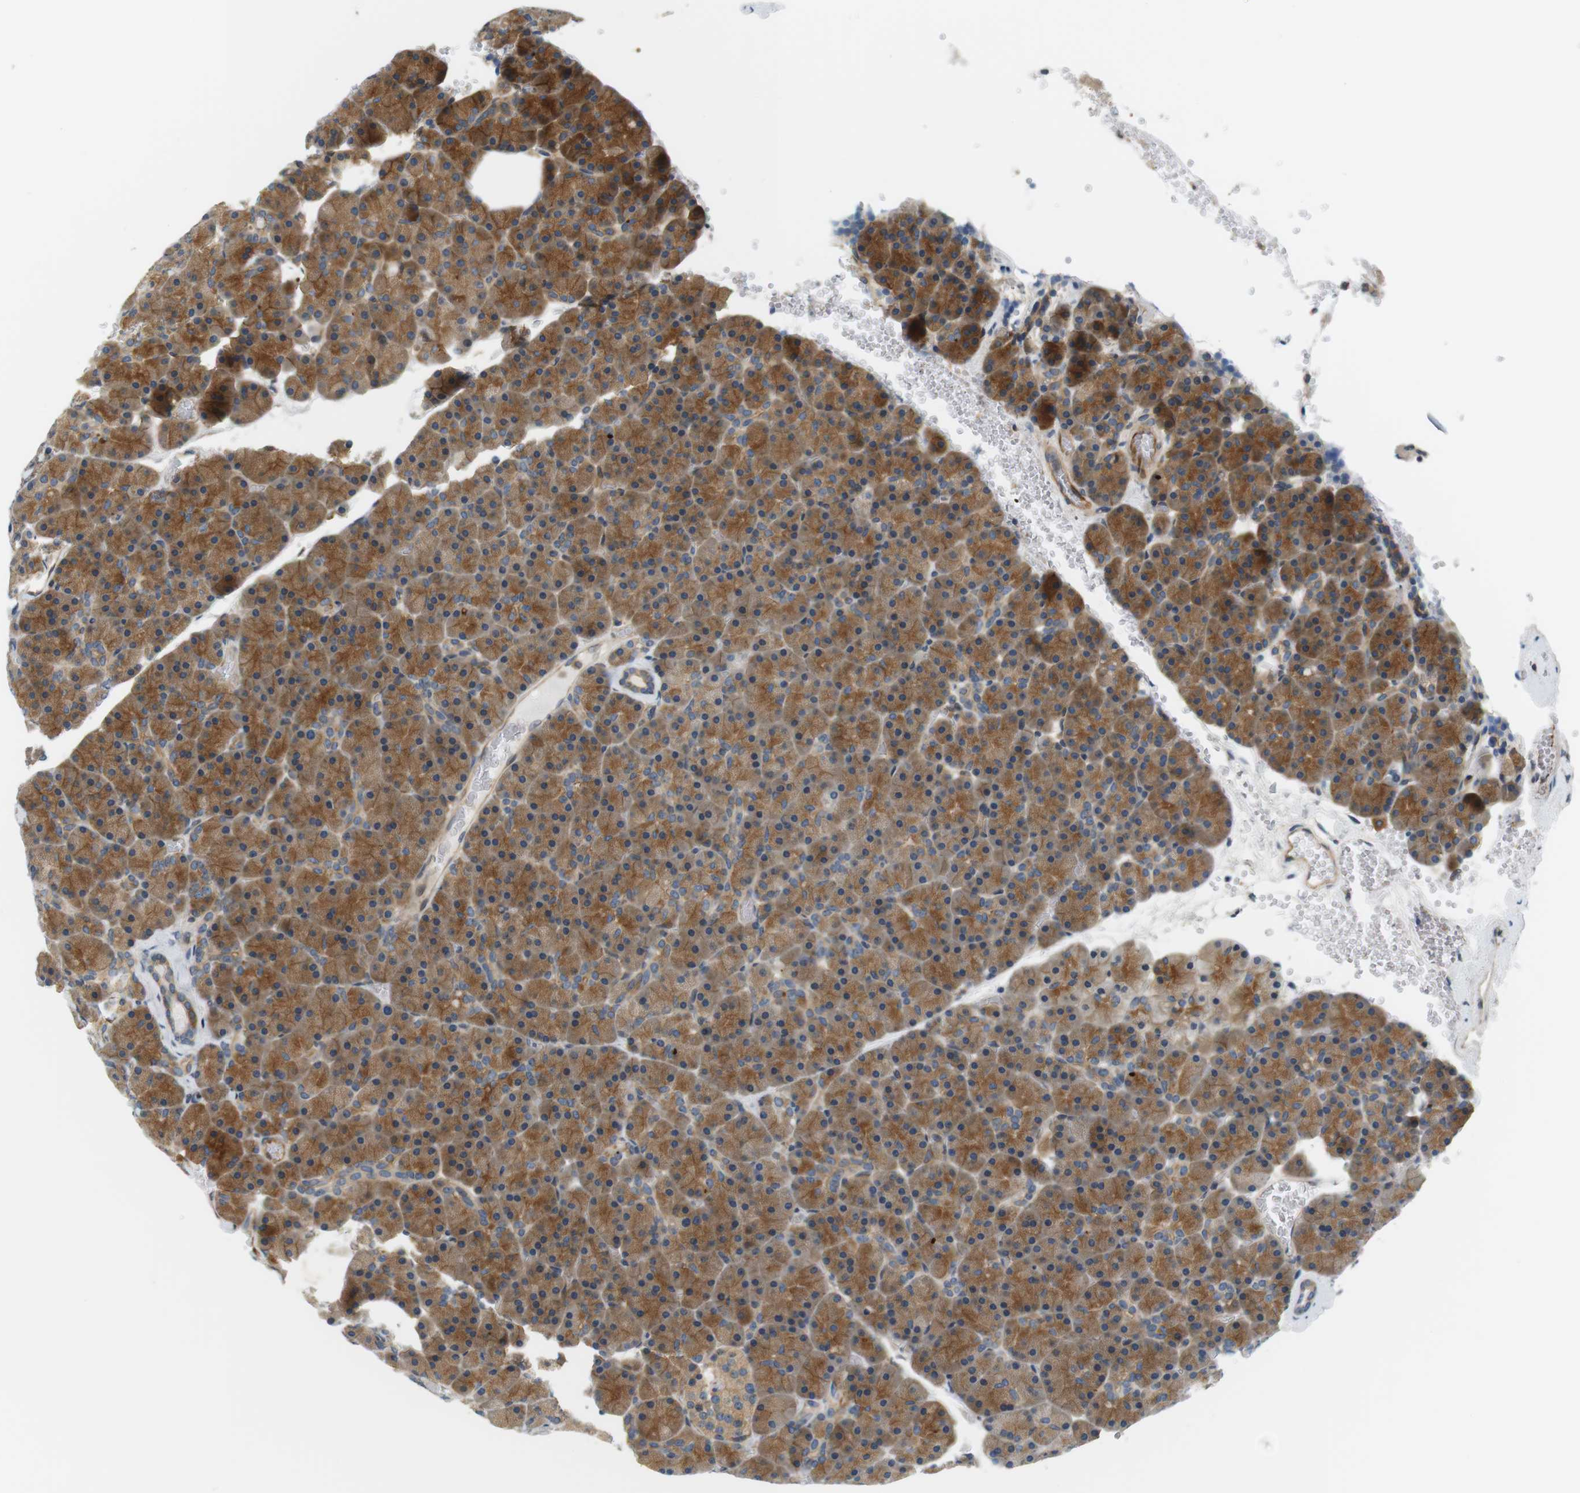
{"staining": {"intensity": "moderate", "quantity": ">75%", "location": "cytoplasmic/membranous"}, "tissue": "pancreas", "cell_type": "Exocrine glandular cells", "image_type": "normal", "snomed": [{"axis": "morphology", "description": "Normal tissue, NOS"}, {"axis": "topography", "description": "Pancreas"}], "caption": "Immunohistochemistry photomicrograph of normal pancreas: pancreas stained using immunohistochemistry demonstrates medium levels of moderate protein expression localized specifically in the cytoplasmic/membranous of exocrine glandular cells, appearing as a cytoplasmic/membranous brown color.", "gene": "SH3GLB1", "patient": {"sex": "female", "age": 35}}